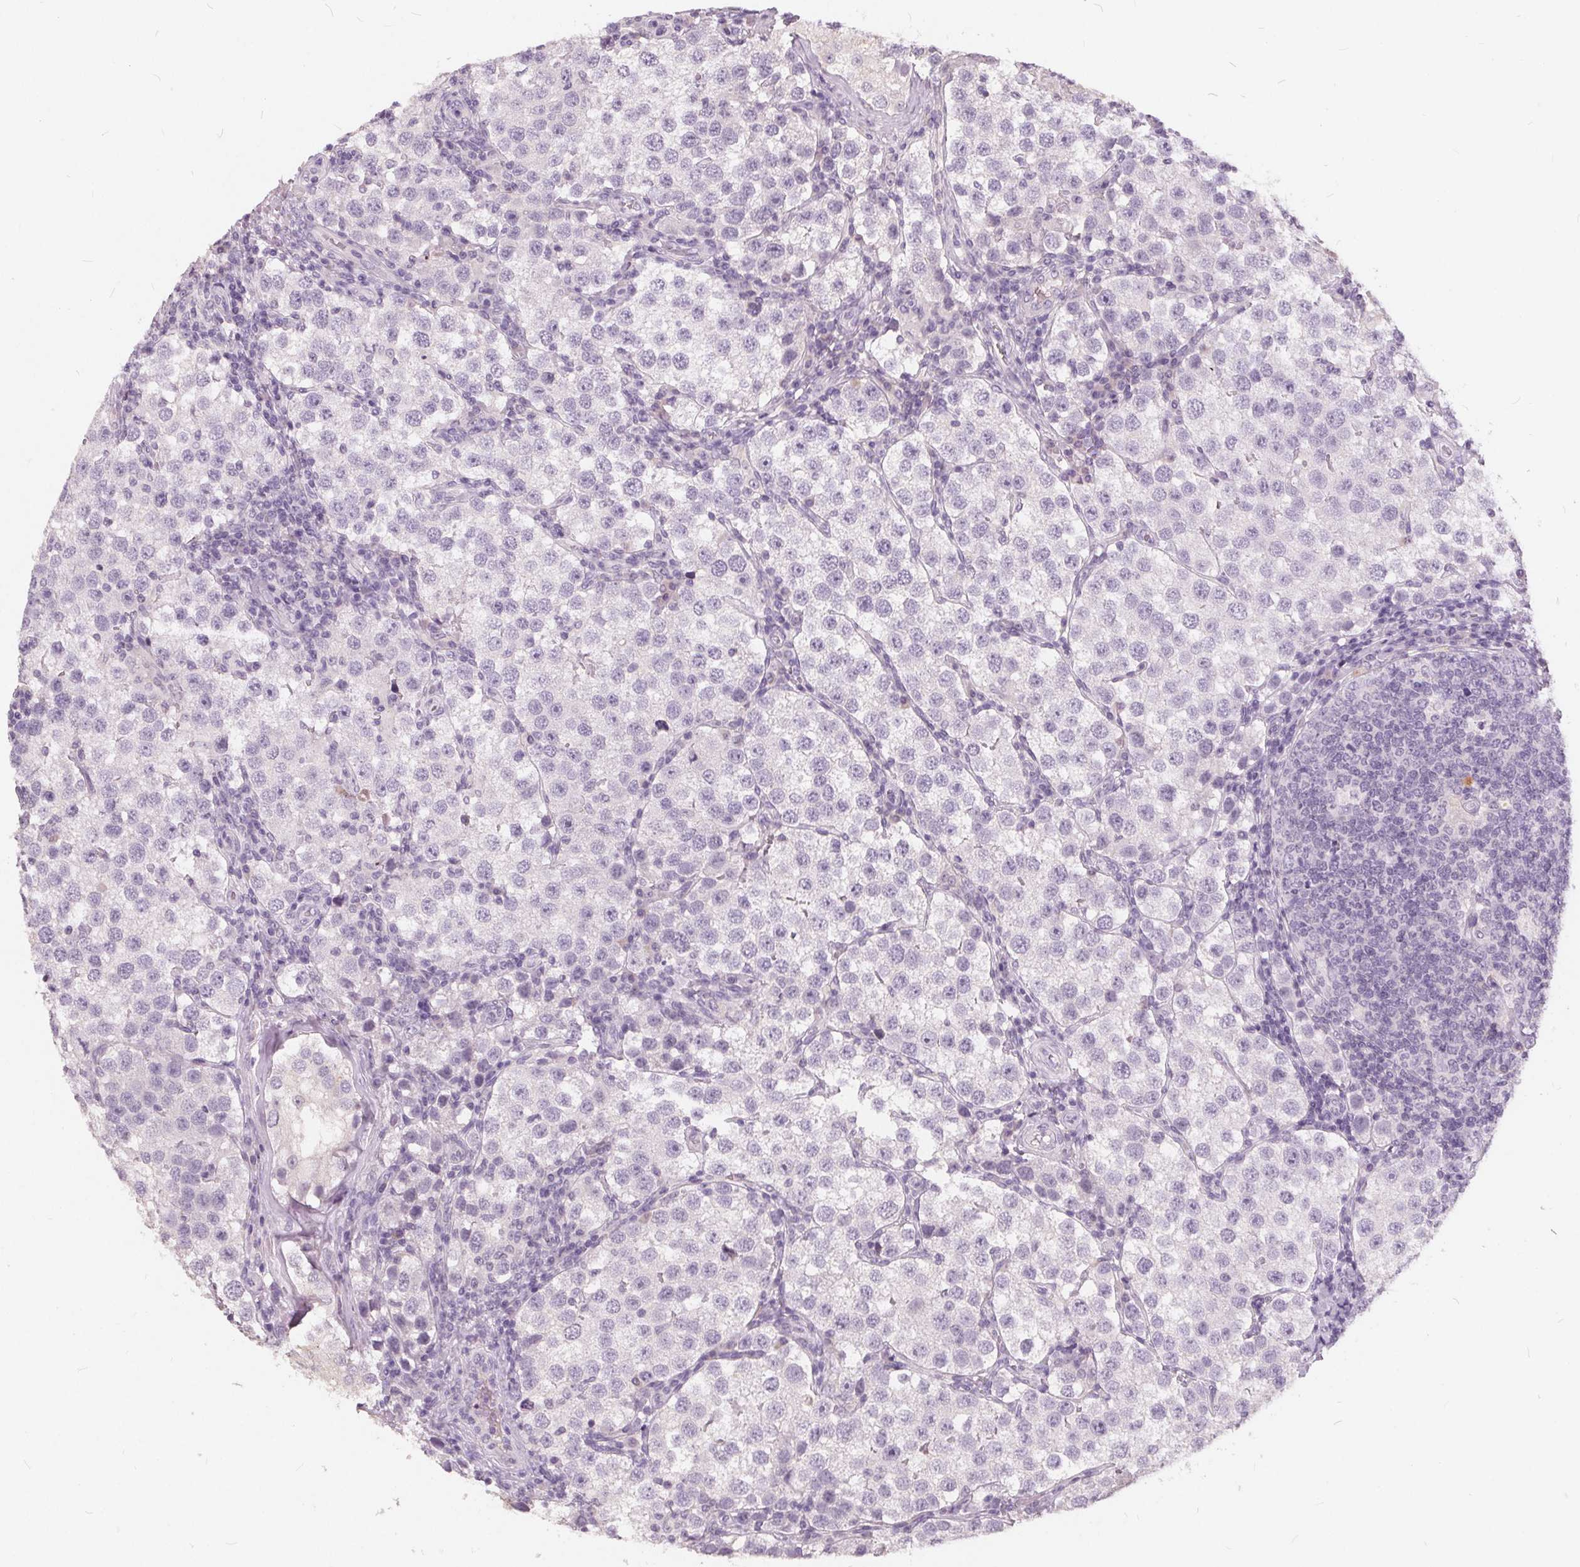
{"staining": {"intensity": "negative", "quantity": "none", "location": "none"}, "tissue": "testis cancer", "cell_type": "Tumor cells", "image_type": "cancer", "snomed": [{"axis": "morphology", "description": "Seminoma, NOS"}, {"axis": "topography", "description": "Testis"}], "caption": "The immunohistochemistry photomicrograph has no significant expression in tumor cells of testis seminoma tissue.", "gene": "PLA2G2E", "patient": {"sex": "male", "age": 37}}